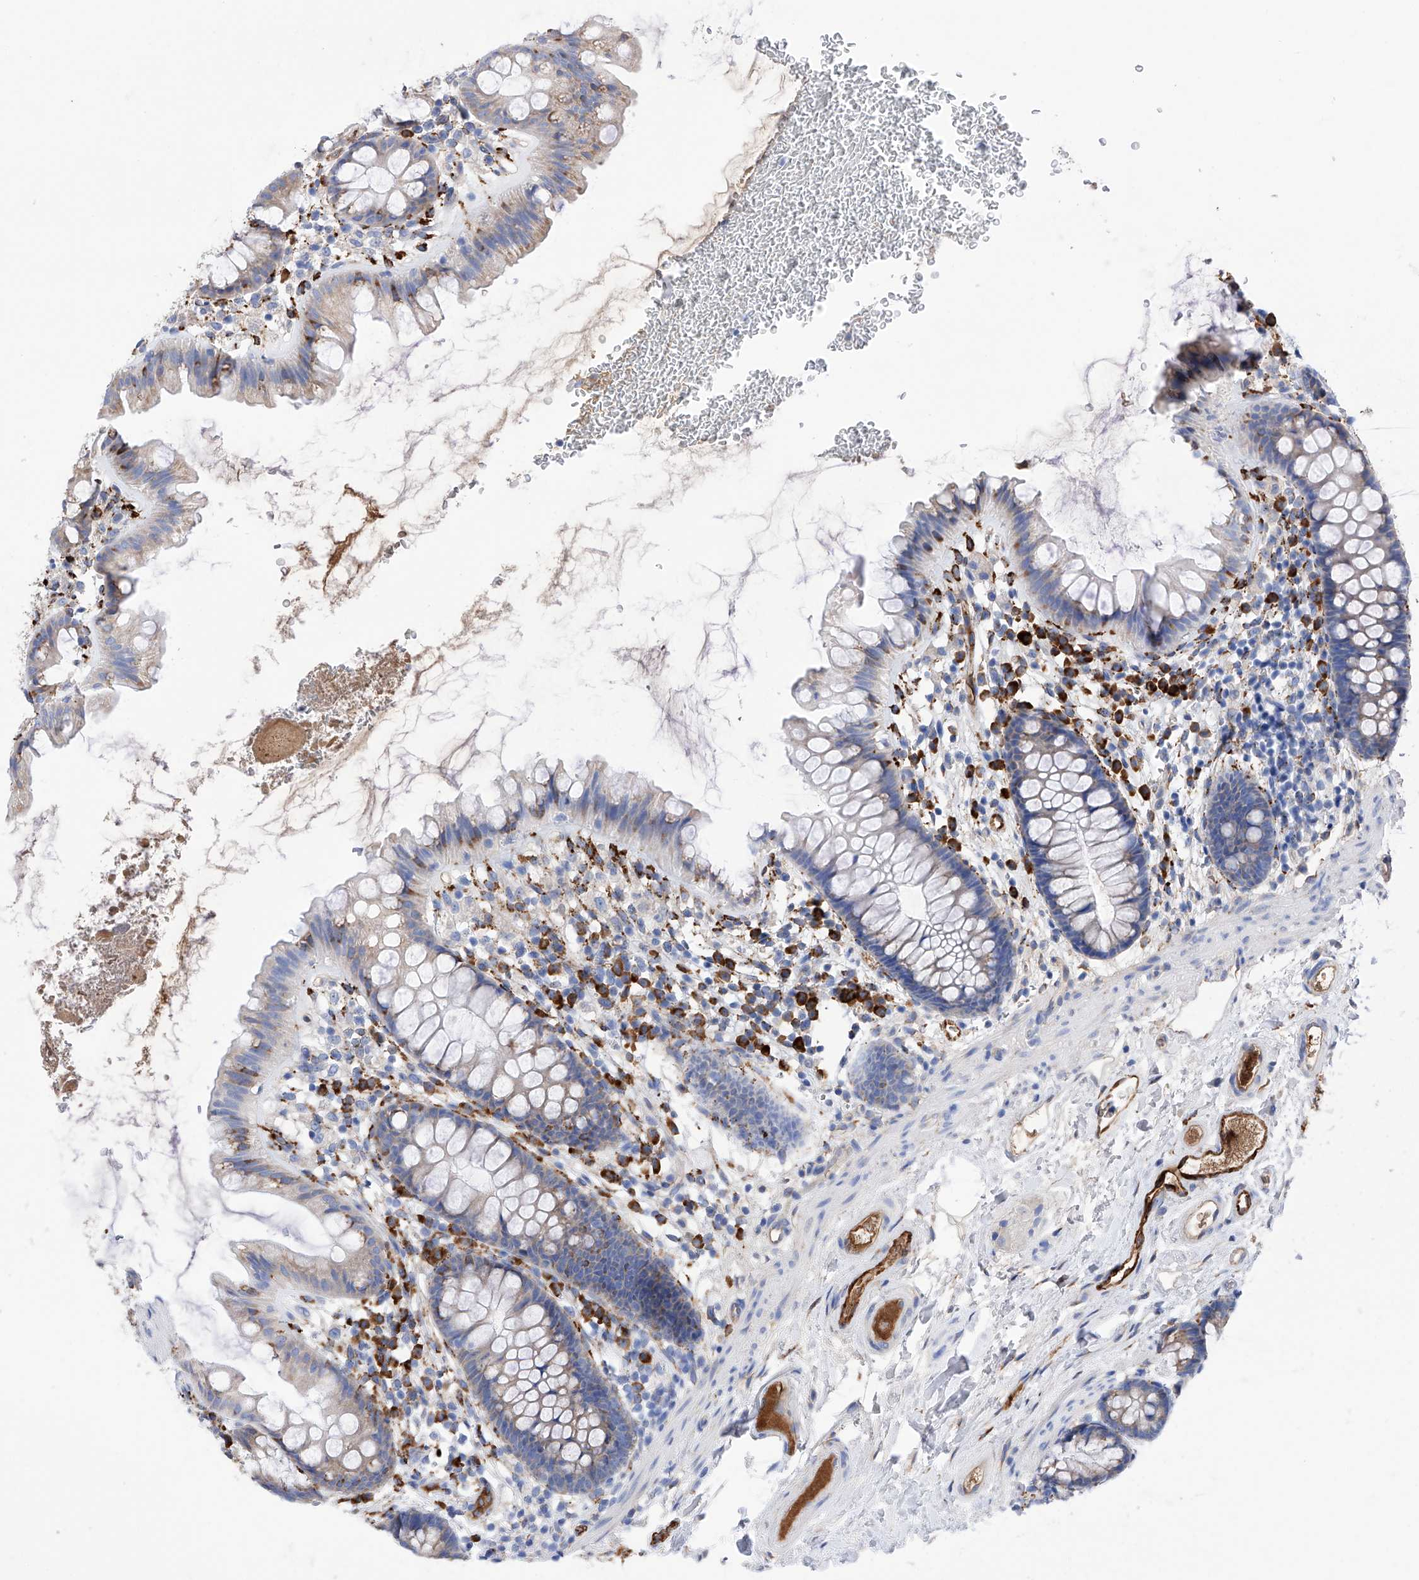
{"staining": {"intensity": "negative", "quantity": "none", "location": "none"}, "tissue": "colon", "cell_type": "Endothelial cells", "image_type": "normal", "snomed": [{"axis": "morphology", "description": "Normal tissue, NOS"}, {"axis": "topography", "description": "Colon"}], "caption": "Colon stained for a protein using immunohistochemistry displays no expression endothelial cells.", "gene": "PDIA5", "patient": {"sex": "female", "age": 62}}